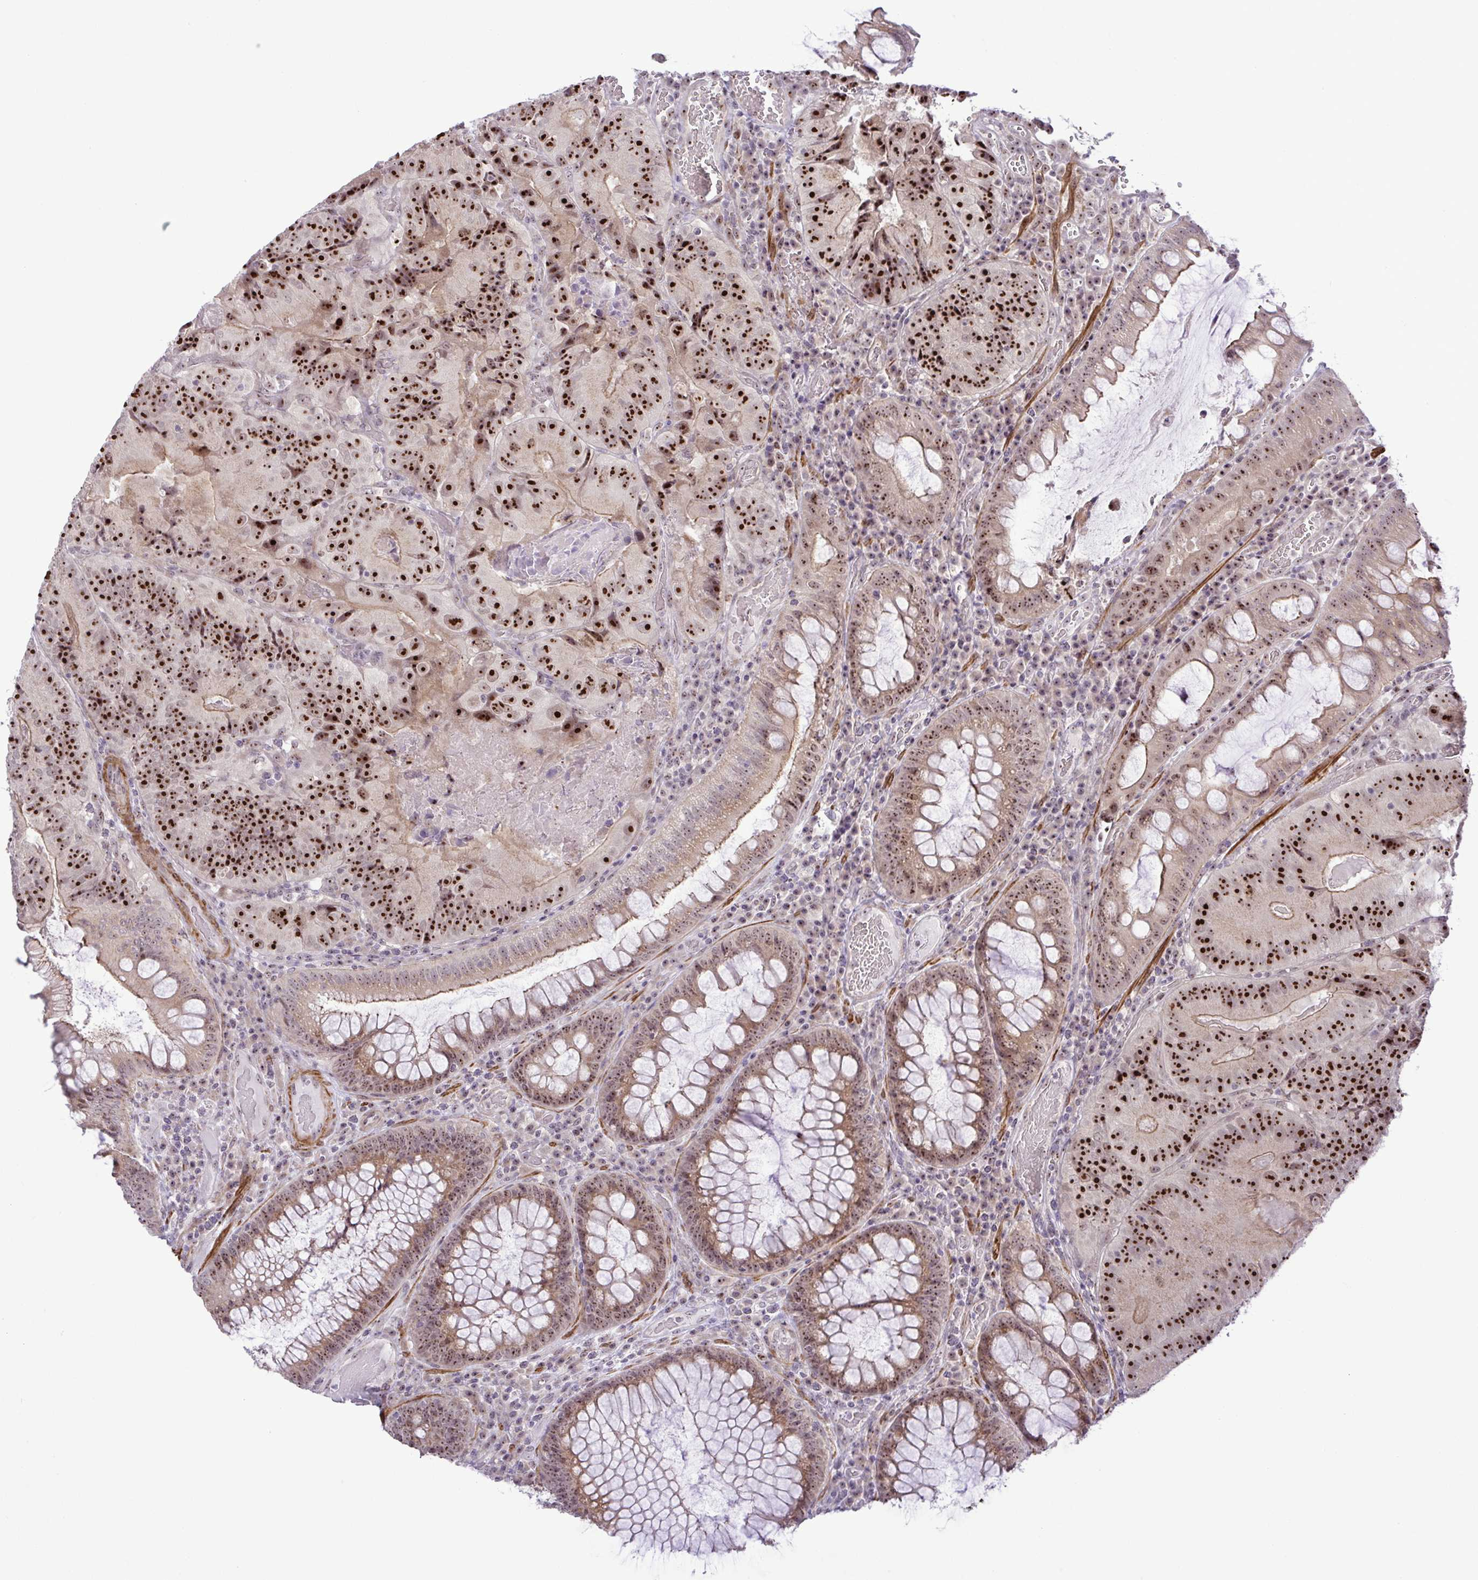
{"staining": {"intensity": "strong", "quantity": ">75%", "location": "nuclear"}, "tissue": "colorectal cancer", "cell_type": "Tumor cells", "image_type": "cancer", "snomed": [{"axis": "morphology", "description": "Adenocarcinoma, NOS"}, {"axis": "topography", "description": "Colon"}], "caption": "A high amount of strong nuclear staining is present in about >75% of tumor cells in colorectal adenocarcinoma tissue.", "gene": "RSL24D1", "patient": {"sex": "female", "age": 86}}